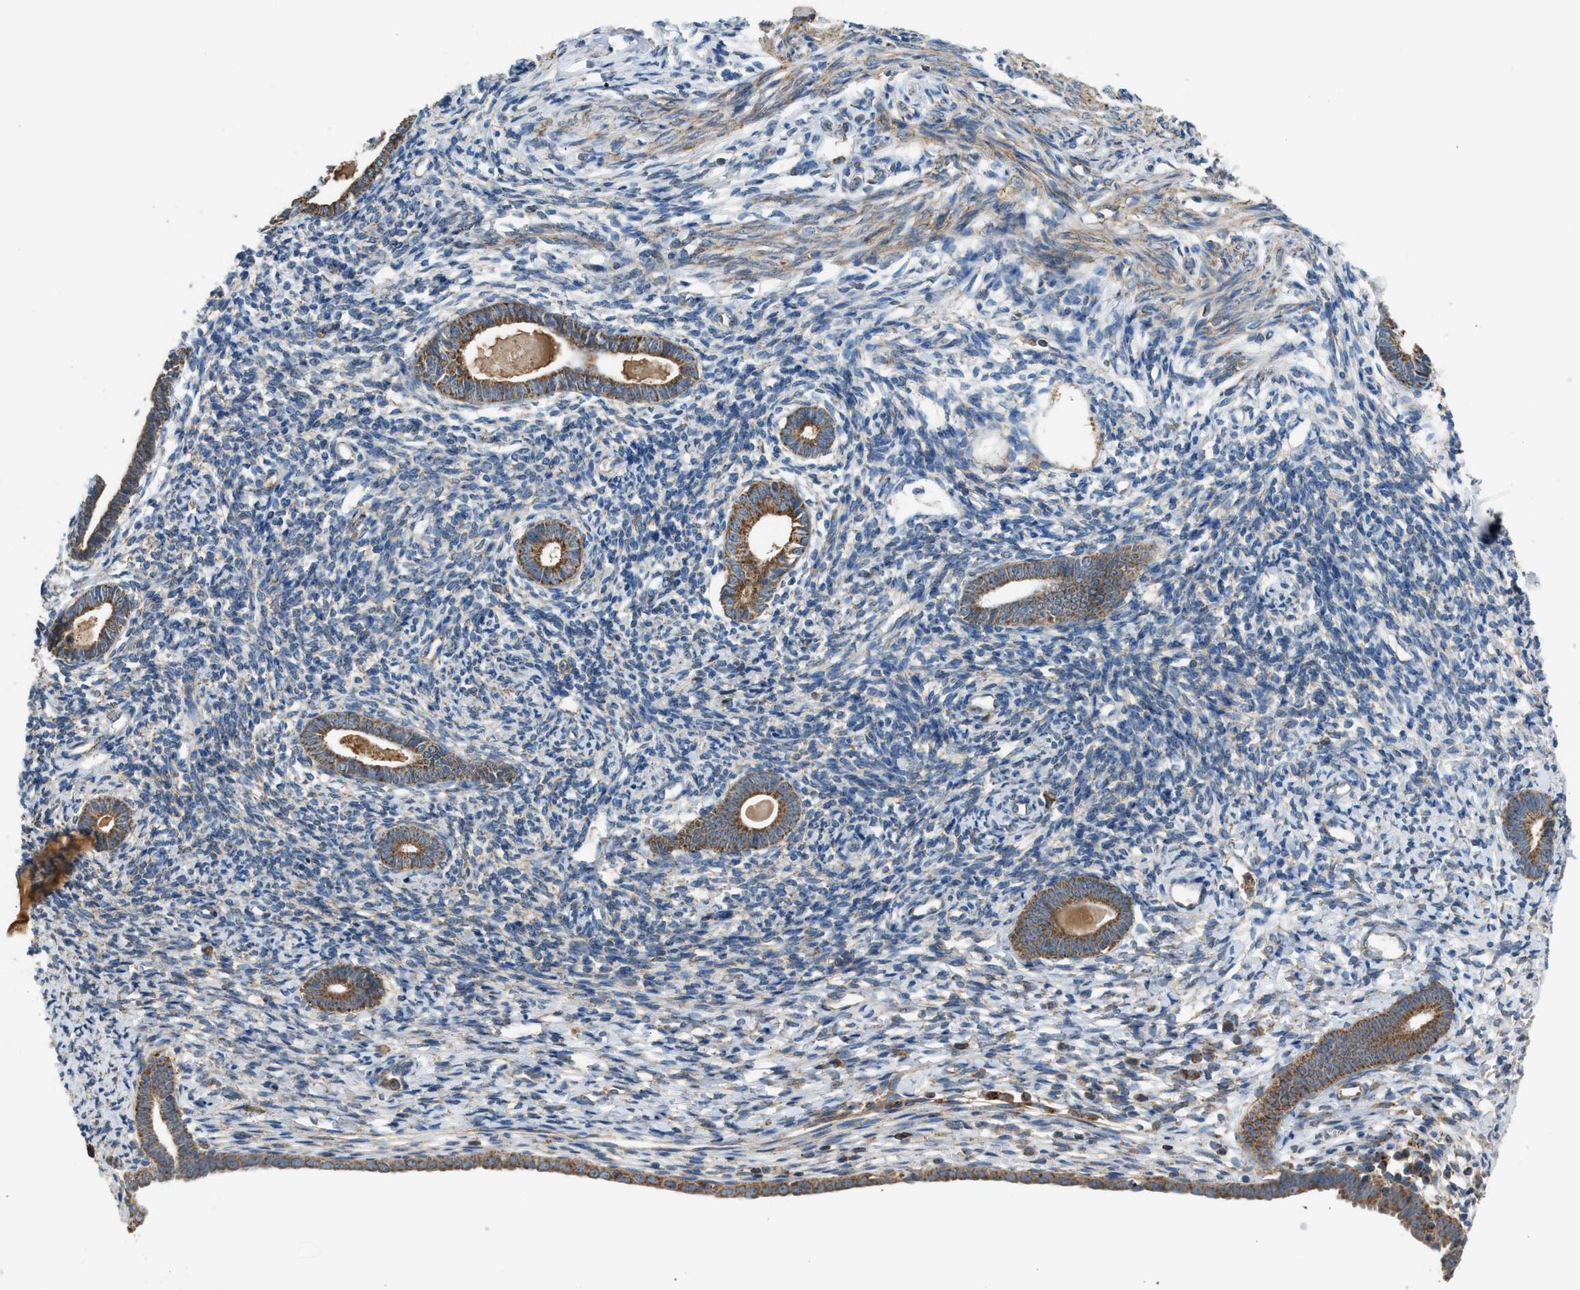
{"staining": {"intensity": "weak", "quantity": "<25%", "location": "cytoplasmic/membranous"}, "tissue": "endometrium", "cell_type": "Cells in endometrial stroma", "image_type": "normal", "snomed": [{"axis": "morphology", "description": "Normal tissue, NOS"}, {"axis": "topography", "description": "Endometrium"}], "caption": "Protein analysis of unremarkable endometrium shows no significant positivity in cells in endometrial stroma. (Stains: DAB (3,3'-diaminobenzidine) IHC with hematoxylin counter stain, Microscopy: brightfield microscopy at high magnification).", "gene": "STARD3", "patient": {"sex": "female", "age": 71}}